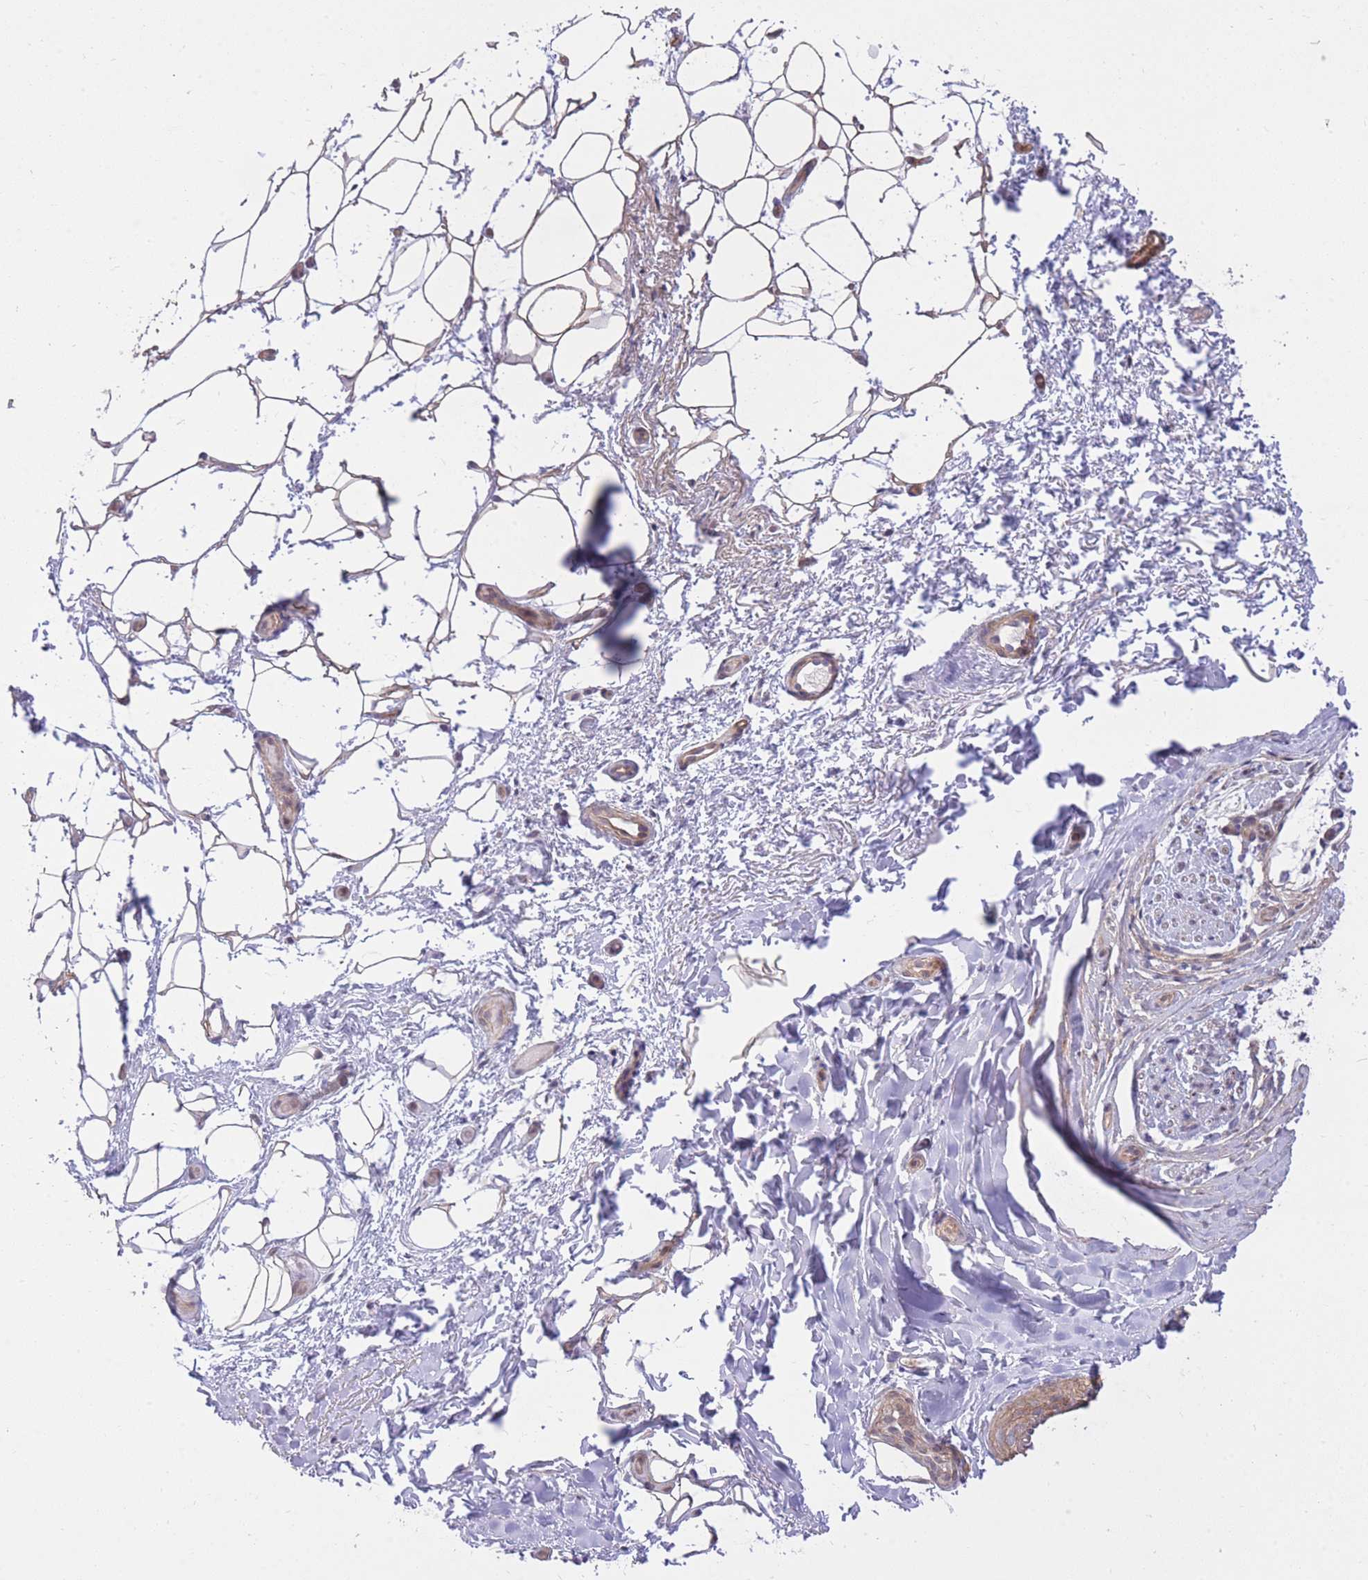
{"staining": {"intensity": "negative", "quantity": "none", "location": "none"}, "tissue": "adipose tissue", "cell_type": "Adipocytes", "image_type": "normal", "snomed": [{"axis": "morphology", "description": "Normal tissue, NOS"}, {"axis": "topography", "description": "Peripheral nerve tissue"}], "caption": "A micrograph of adipose tissue stained for a protein demonstrates no brown staining in adipocytes. Brightfield microscopy of IHC stained with DAB (brown) and hematoxylin (blue), captured at high magnification.", "gene": "ELOA2", "patient": {"sex": "female", "age": 61}}